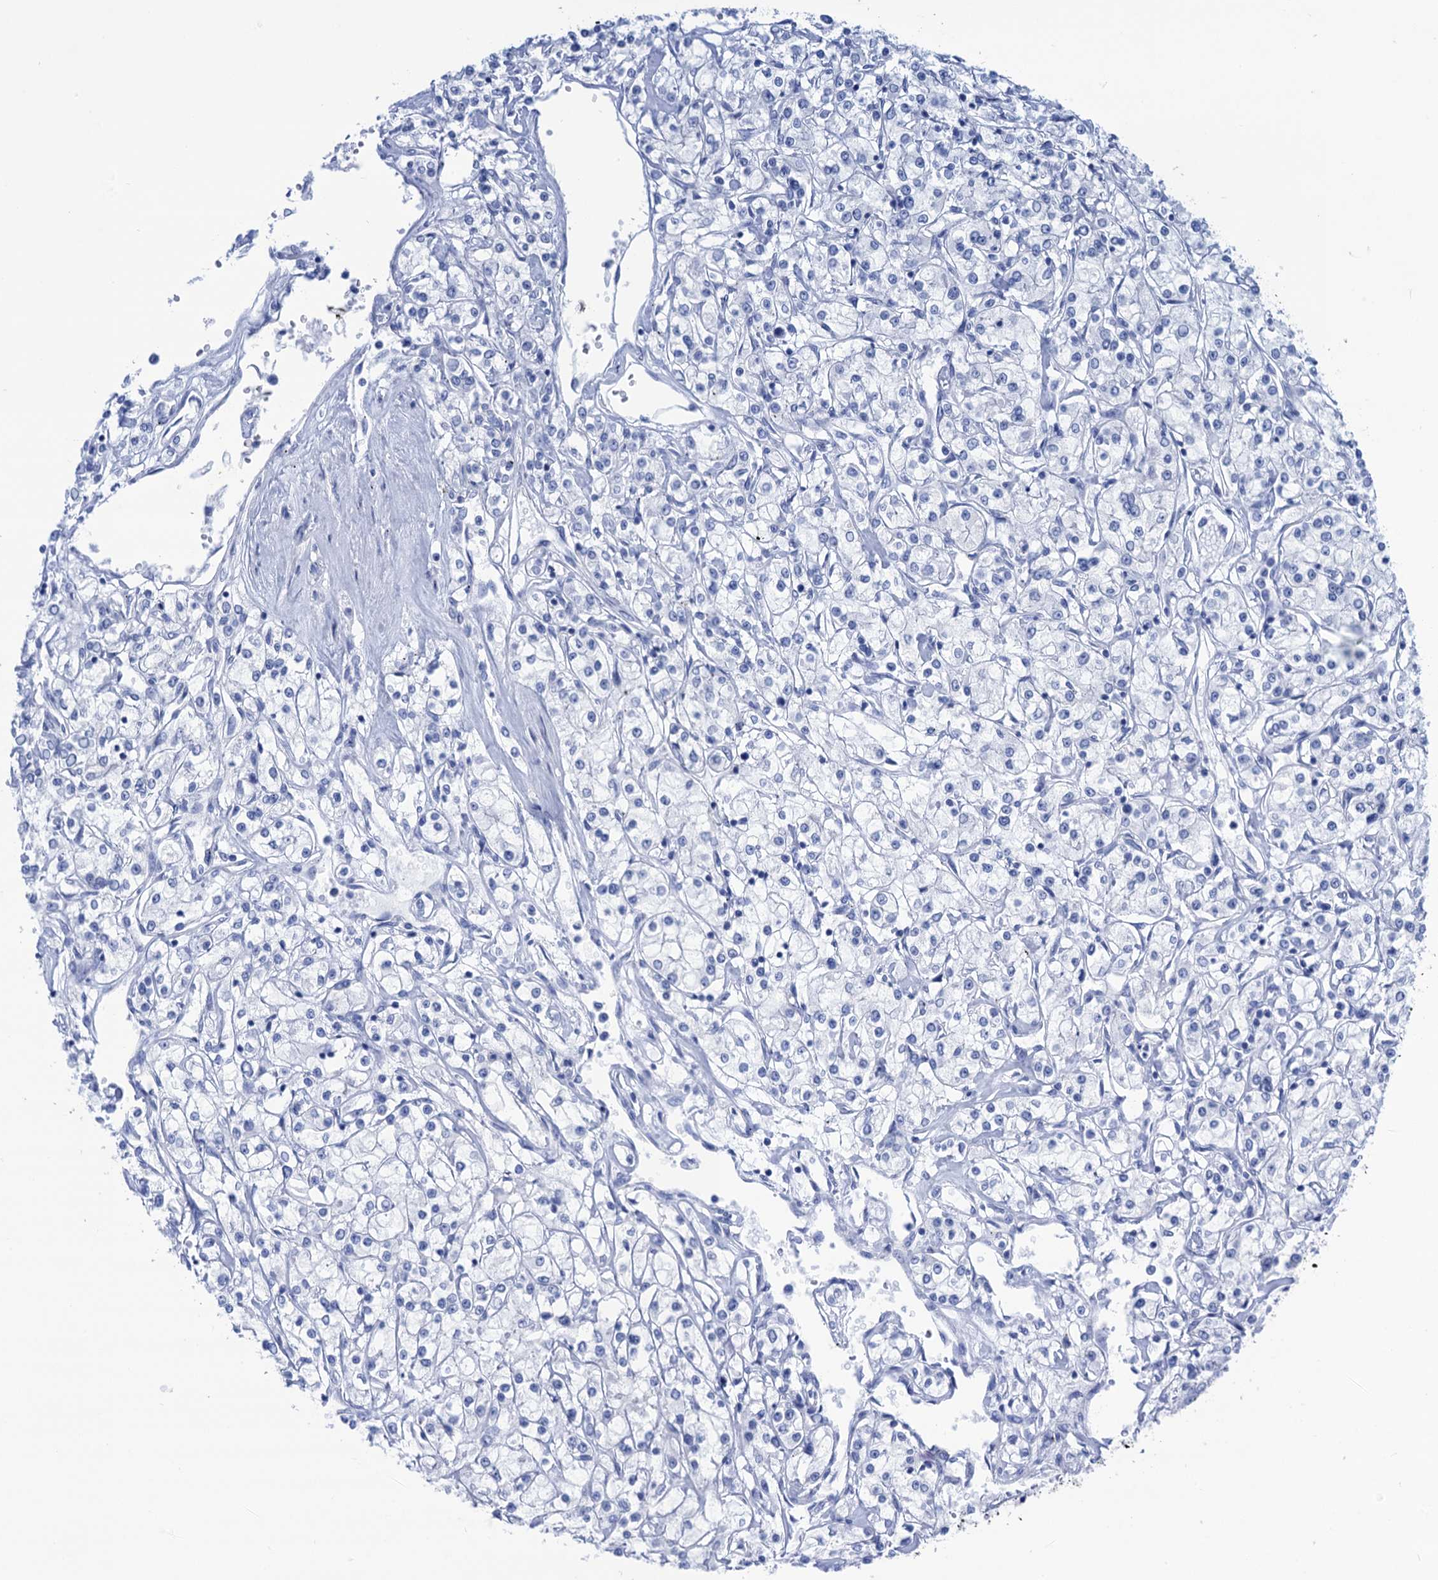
{"staining": {"intensity": "negative", "quantity": "none", "location": "none"}, "tissue": "renal cancer", "cell_type": "Tumor cells", "image_type": "cancer", "snomed": [{"axis": "morphology", "description": "Adenocarcinoma, NOS"}, {"axis": "topography", "description": "Kidney"}], "caption": "Human renal cancer stained for a protein using immunohistochemistry shows no expression in tumor cells.", "gene": "CABYR", "patient": {"sex": "female", "age": 59}}